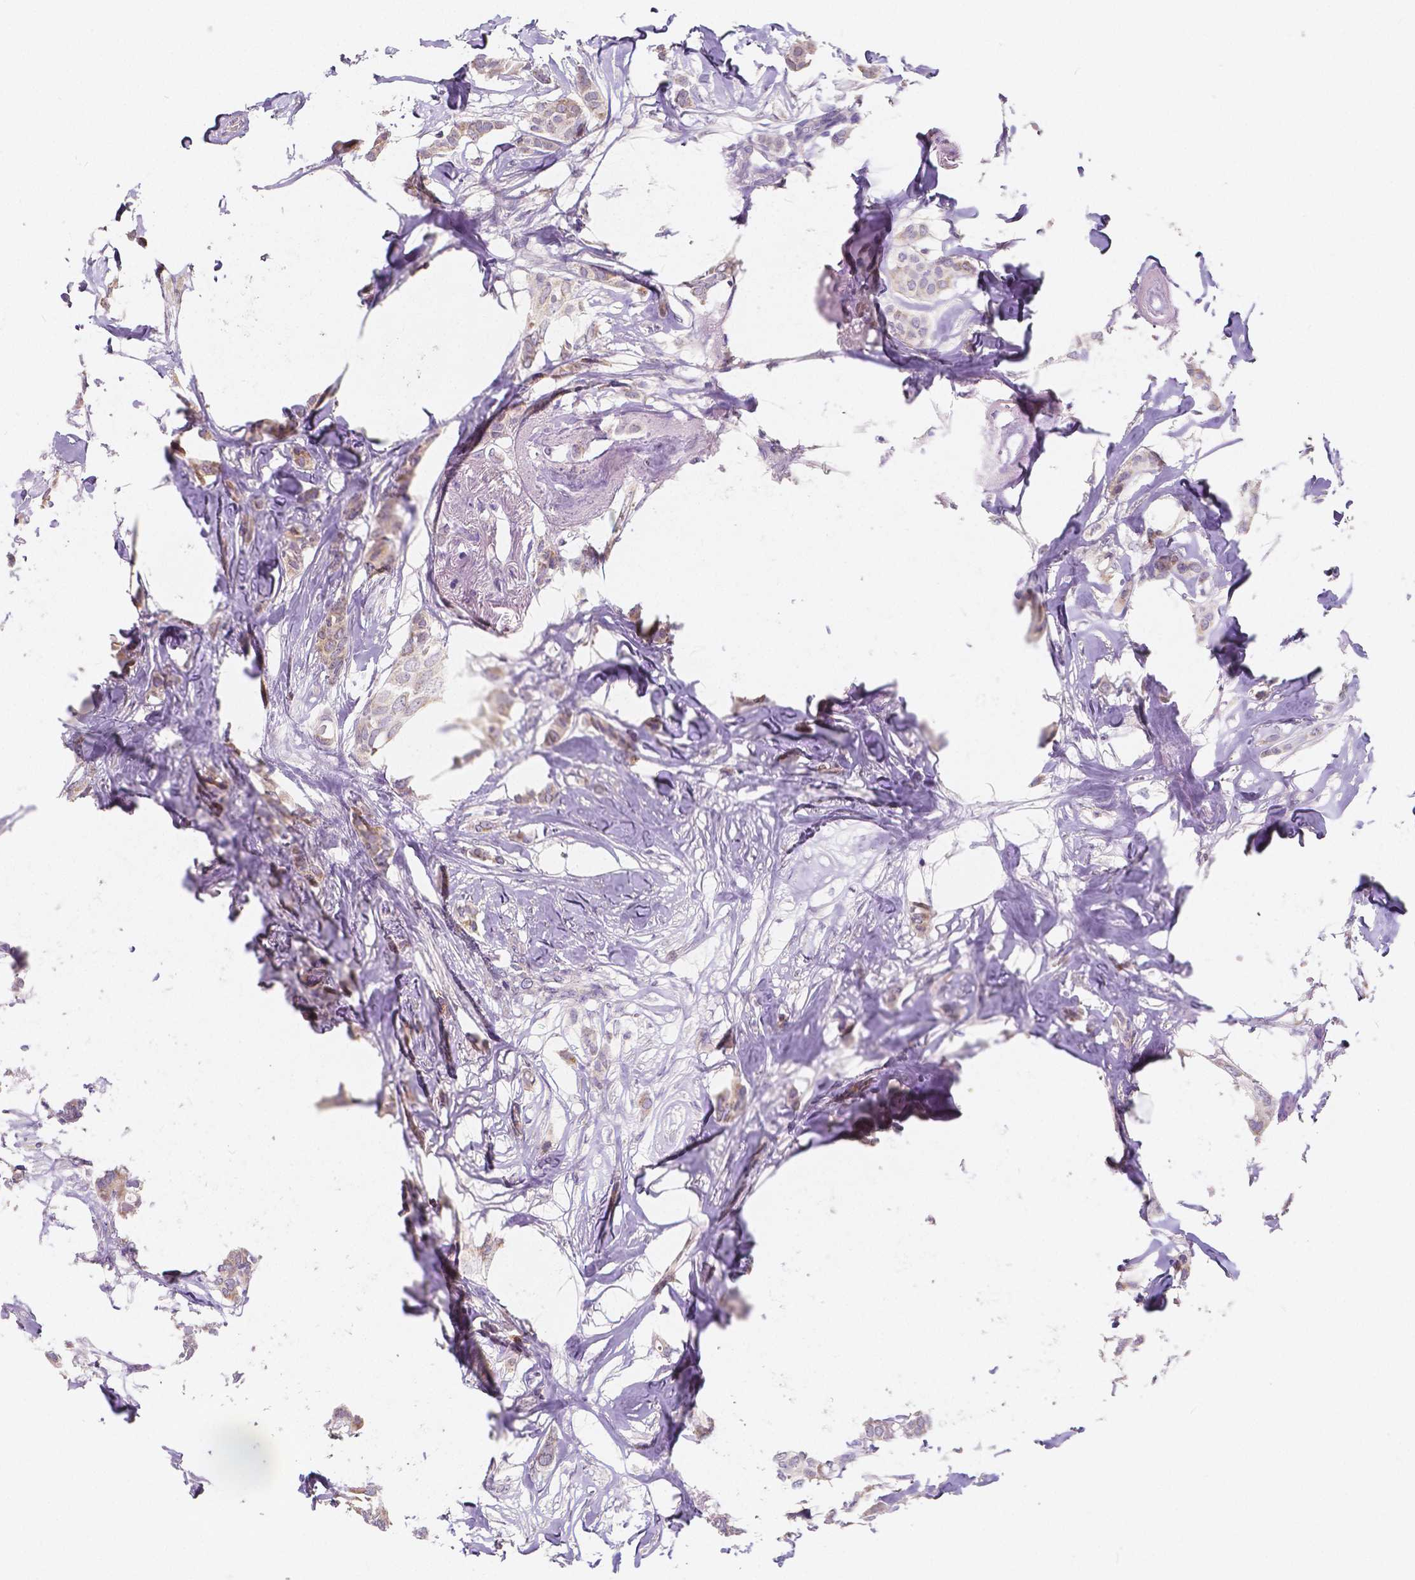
{"staining": {"intensity": "weak", "quantity": "<25%", "location": "cytoplasmic/membranous"}, "tissue": "breast cancer", "cell_type": "Tumor cells", "image_type": "cancer", "snomed": [{"axis": "morphology", "description": "Duct carcinoma"}, {"axis": "topography", "description": "Breast"}], "caption": "Immunohistochemistry image of infiltrating ductal carcinoma (breast) stained for a protein (brown), which shows no expression in tumor cells.", "gene": "ACP5", "patient": {"sex": "female", "age": 62}}